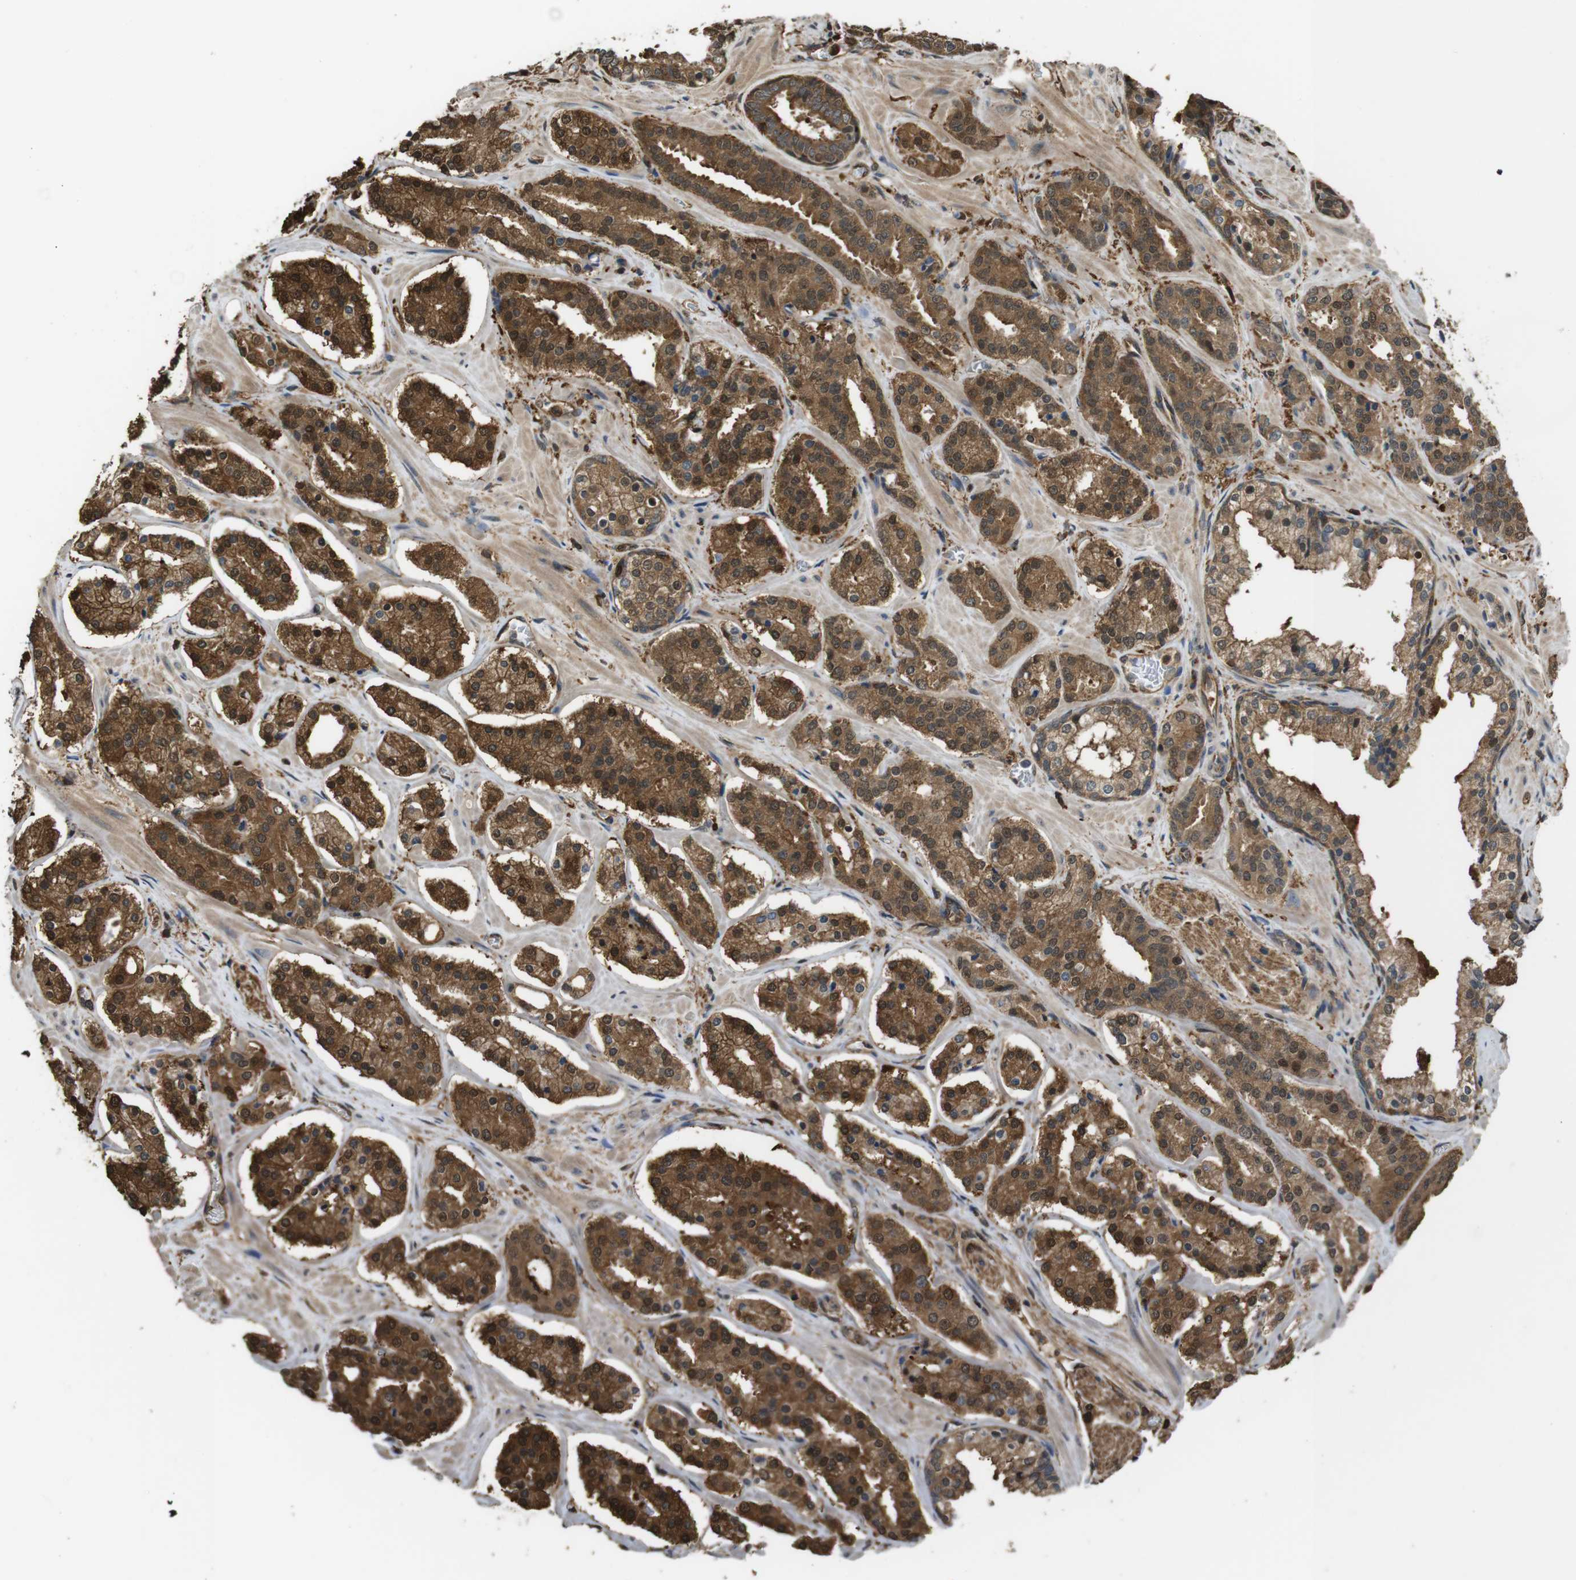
{"staining": {"intensity": "strong", "quantity": ">75%", "location": "cytoplasmic/membranous,nuclear"}, "tissue": "prostate cancer", "cell_type": "Tumor cells", "image_type": "cancer", "snomed": [{"axis": "morphology", "description": "Adenocarcinoma, High grade"}, {"axis": "topography", "description": "Prostate"}], "caption": "Immunohistochemistry (IHC) staining of high-grade adenocarcinoma (prostate), which exhibits high levels of strong cytoplasmic/membranous and nuclear expression in about >75% of tumor cells indicating strong cytoplasmic/membranous and nuclear protein expression. The staining was performed using DAB (3,3'-diaminobenzidine) (brown) for protein detection and nuclei were counterstained in hematoxylin (blue).", "gene": "ARHGDIA", "patient": {"sex": "male", "age": 60}}